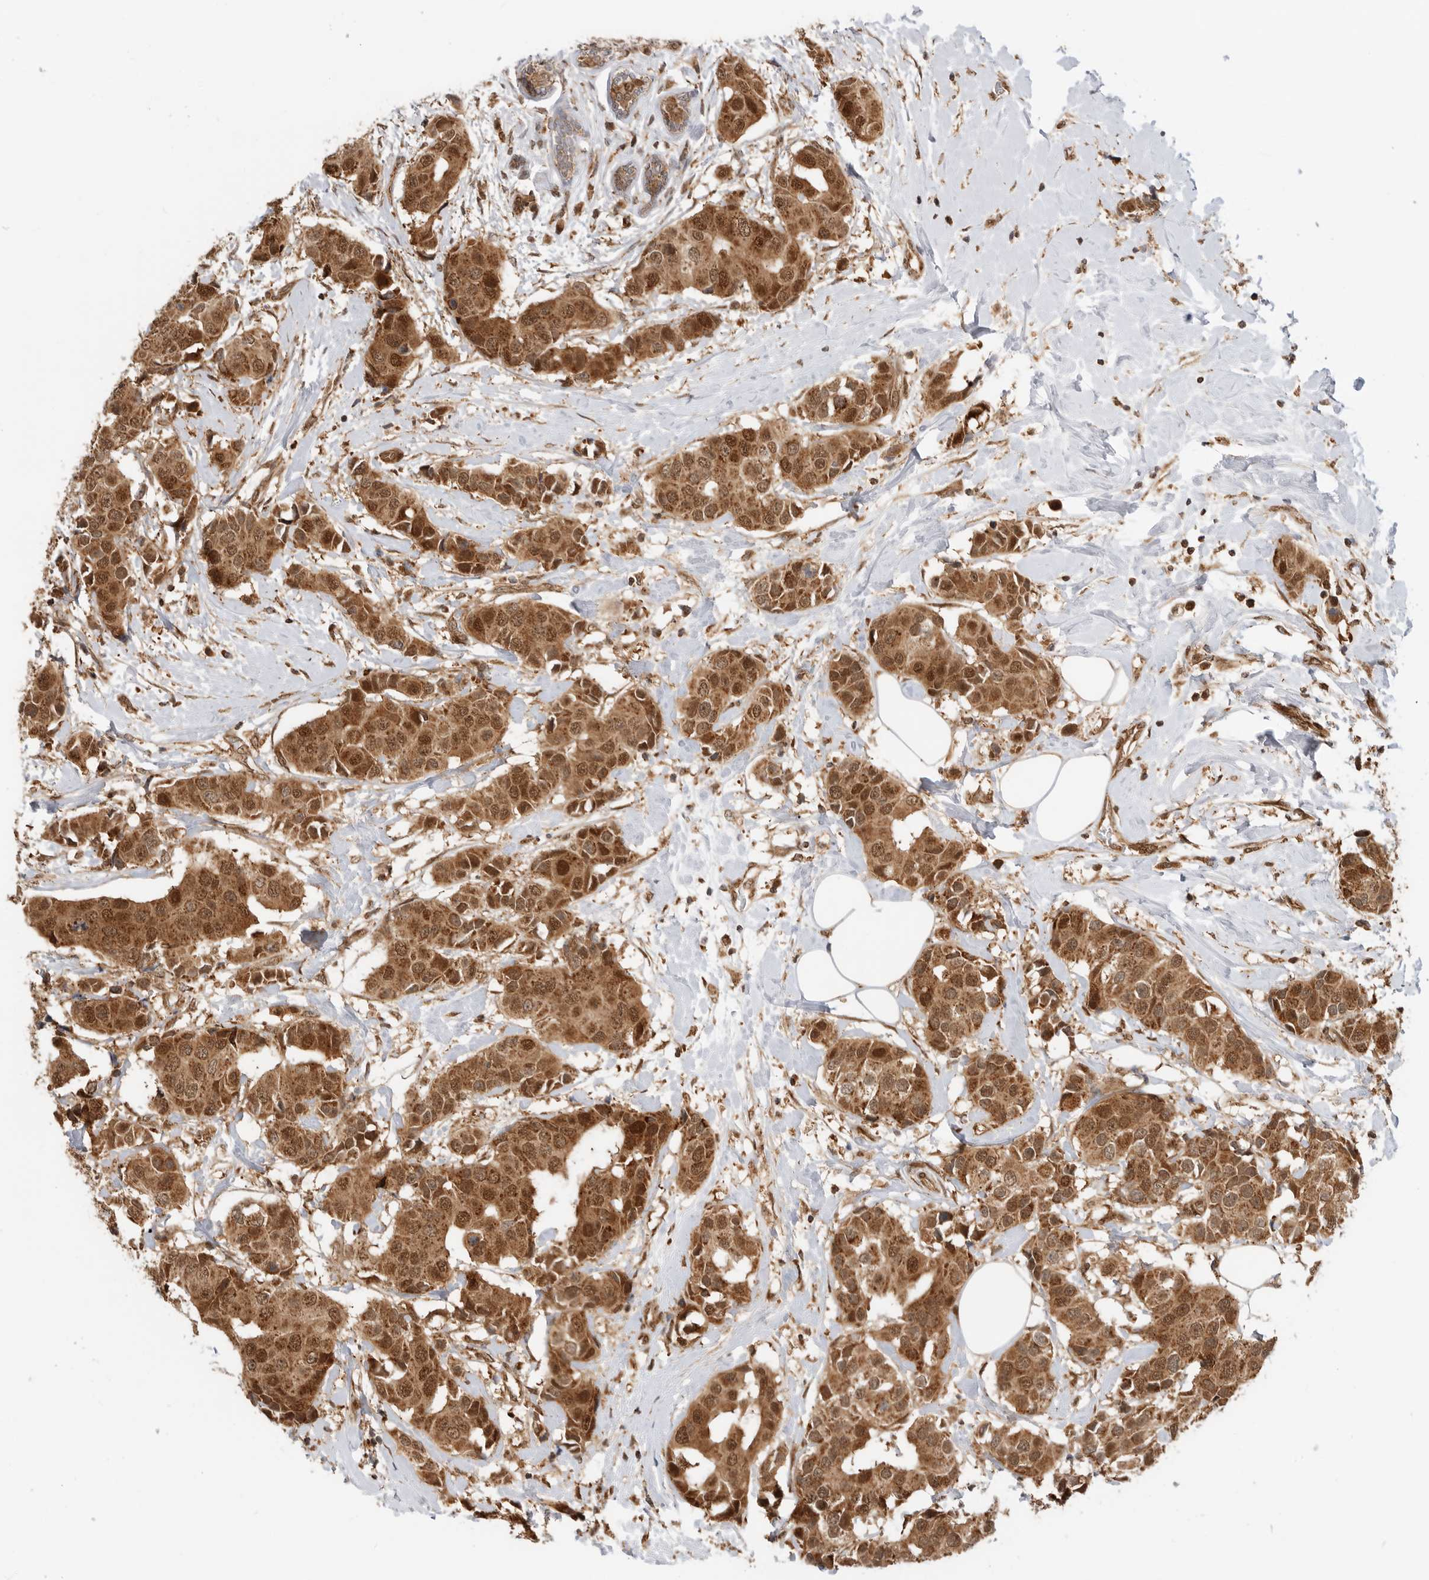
{"staining": {"intensity": "strong", "quantity": ">75%", "location": "cytoplasmic/membranous,nuclear"}, "tissue": "breast cancer", "cell_type": "Tumor cells", "image_type": "cancer", "snomed": [{"axis": "morphology", "description": "Normal tissue, NOS"}, {"axis": "morphology", "description": "Duct carcinoma"}, {"axis": "topography", "description": "Breast"}], "caption": "Strong cytoplasmic/membranous and nuclear positivity for a protein is identified in approximately >75% of tumor cells of invasive ductal carcinoma (breast) using immunohistochemistry.", "gene": "DCAF8", "patient": {"sex": "female", "age": 39}}